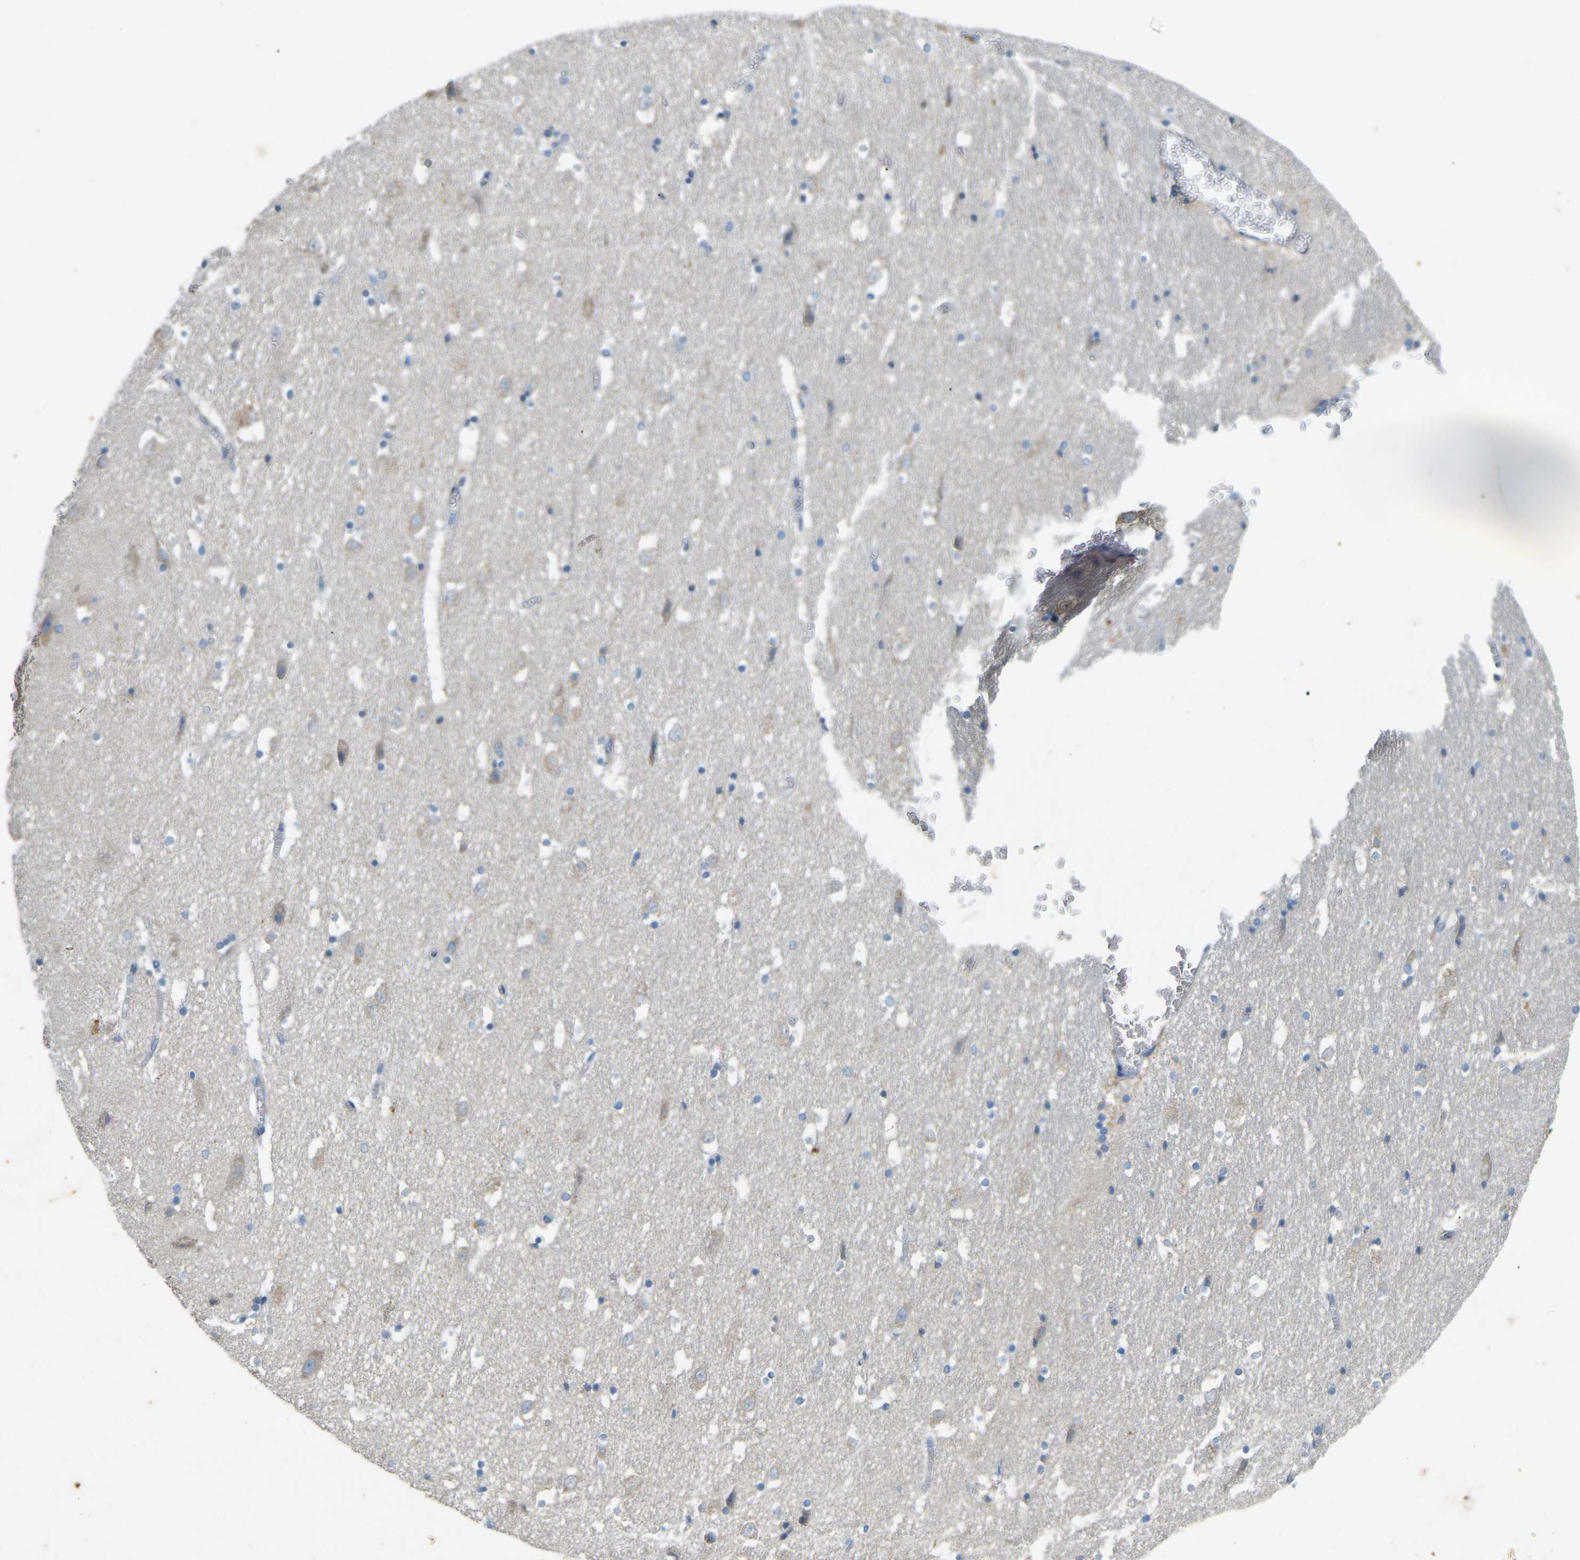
{"staining": {"intensity": "negative", "quantity": "none", "location": "none"}, "tissue": "hippocampus", "cell_type": "Glial cells", "image_type": "normal", "snomed": [{"axis": "morphology", "description": "Normal tissue, NOS"}, {"axis": "topography", "description": "Hippocampus"}], "caption": "This histopathology image is of benign hippocampus stained with IHC to label a protein in brown with the nuclei are counter-stained blue. There is no expression in glial cells.", "gene": "ENSG00000283765", "patient": {"sex": "male", "age": 45}}